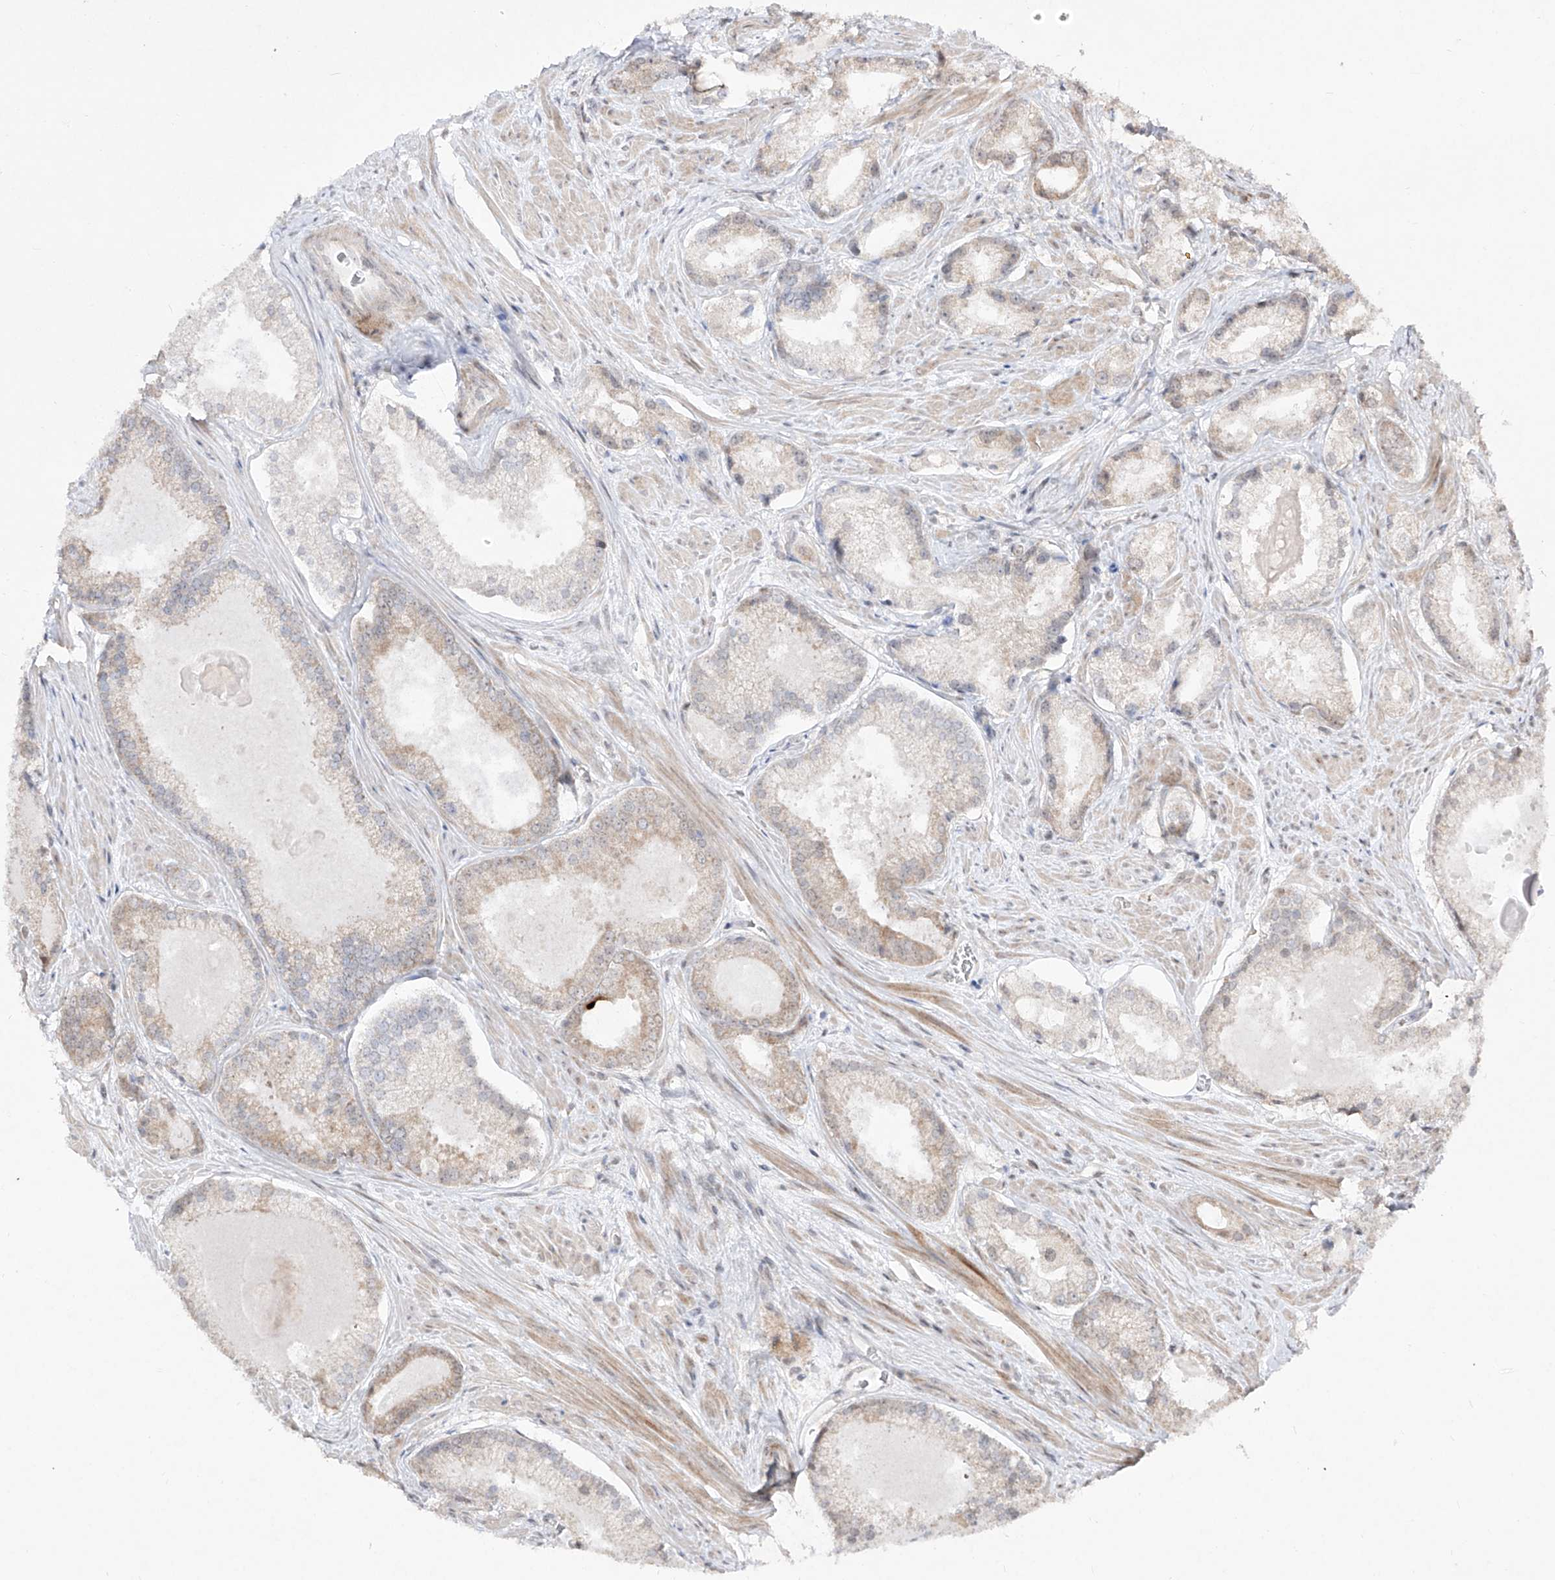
{"staining": {"intensity": "weak", "quantity": "<25%", "location": "cytoplasmic/membranous"}, "tissue": "prostate cancer", "cell_type": "Tumor cells", "image_type": "cancer", "snomed": [{"axis": "morphology", "description": "Adenocarcinoma, Low grade"}, {"axis": "topography", "description": "Prostate"}], "caption": "Human prostate cancer (low-grade adenocarcinoma) stained for a protein using IHC shows no positivity in tumor cells.", "gene": "SNRNP27", "patient": {"sex": "male", "age": 54}}